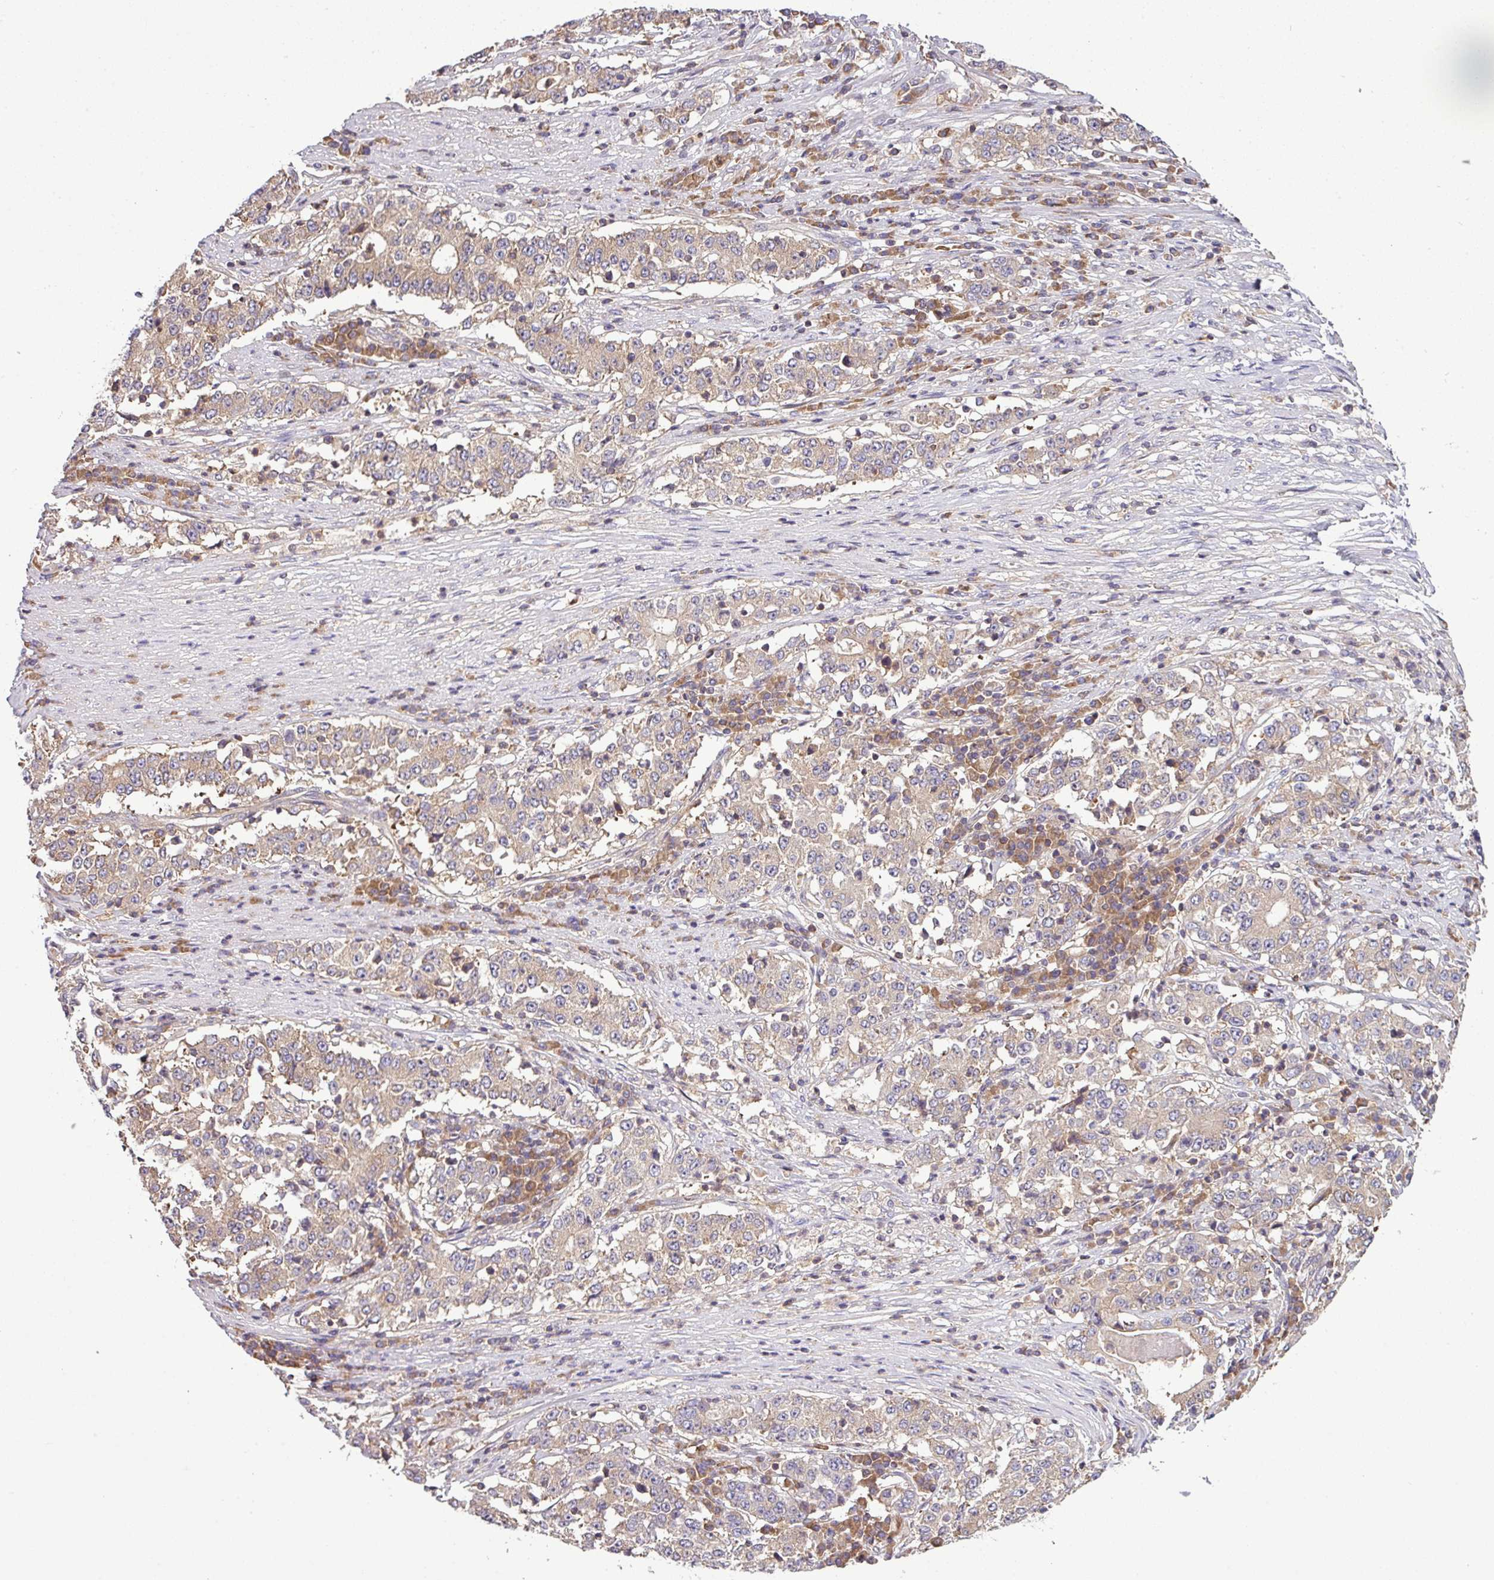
{"staining": {"intensity": "weak", "quantity": "25%-75%", "location": "cytoplasmic/membranous"}, "tissue": "stomach cancer", "cell_type": "Tumor cells", "image_type": "cancer", "snomed": [{"axis": "morphology", "description": "Adenocarcinoma, NOS"}, {"axis": "topography", "description": "Stomach"}], "caption": "Immunohistochemistry (IHC) histopathology image of human stomach cancer (adenocarcinoma) stained for a protein (brown), which reveals low levels of weak cytoplasmic/membranous expression in approximately 25%-75% of tumor cells.", "gene": "LRRC74B", "patient": {"sex": "male", "age": 59}}